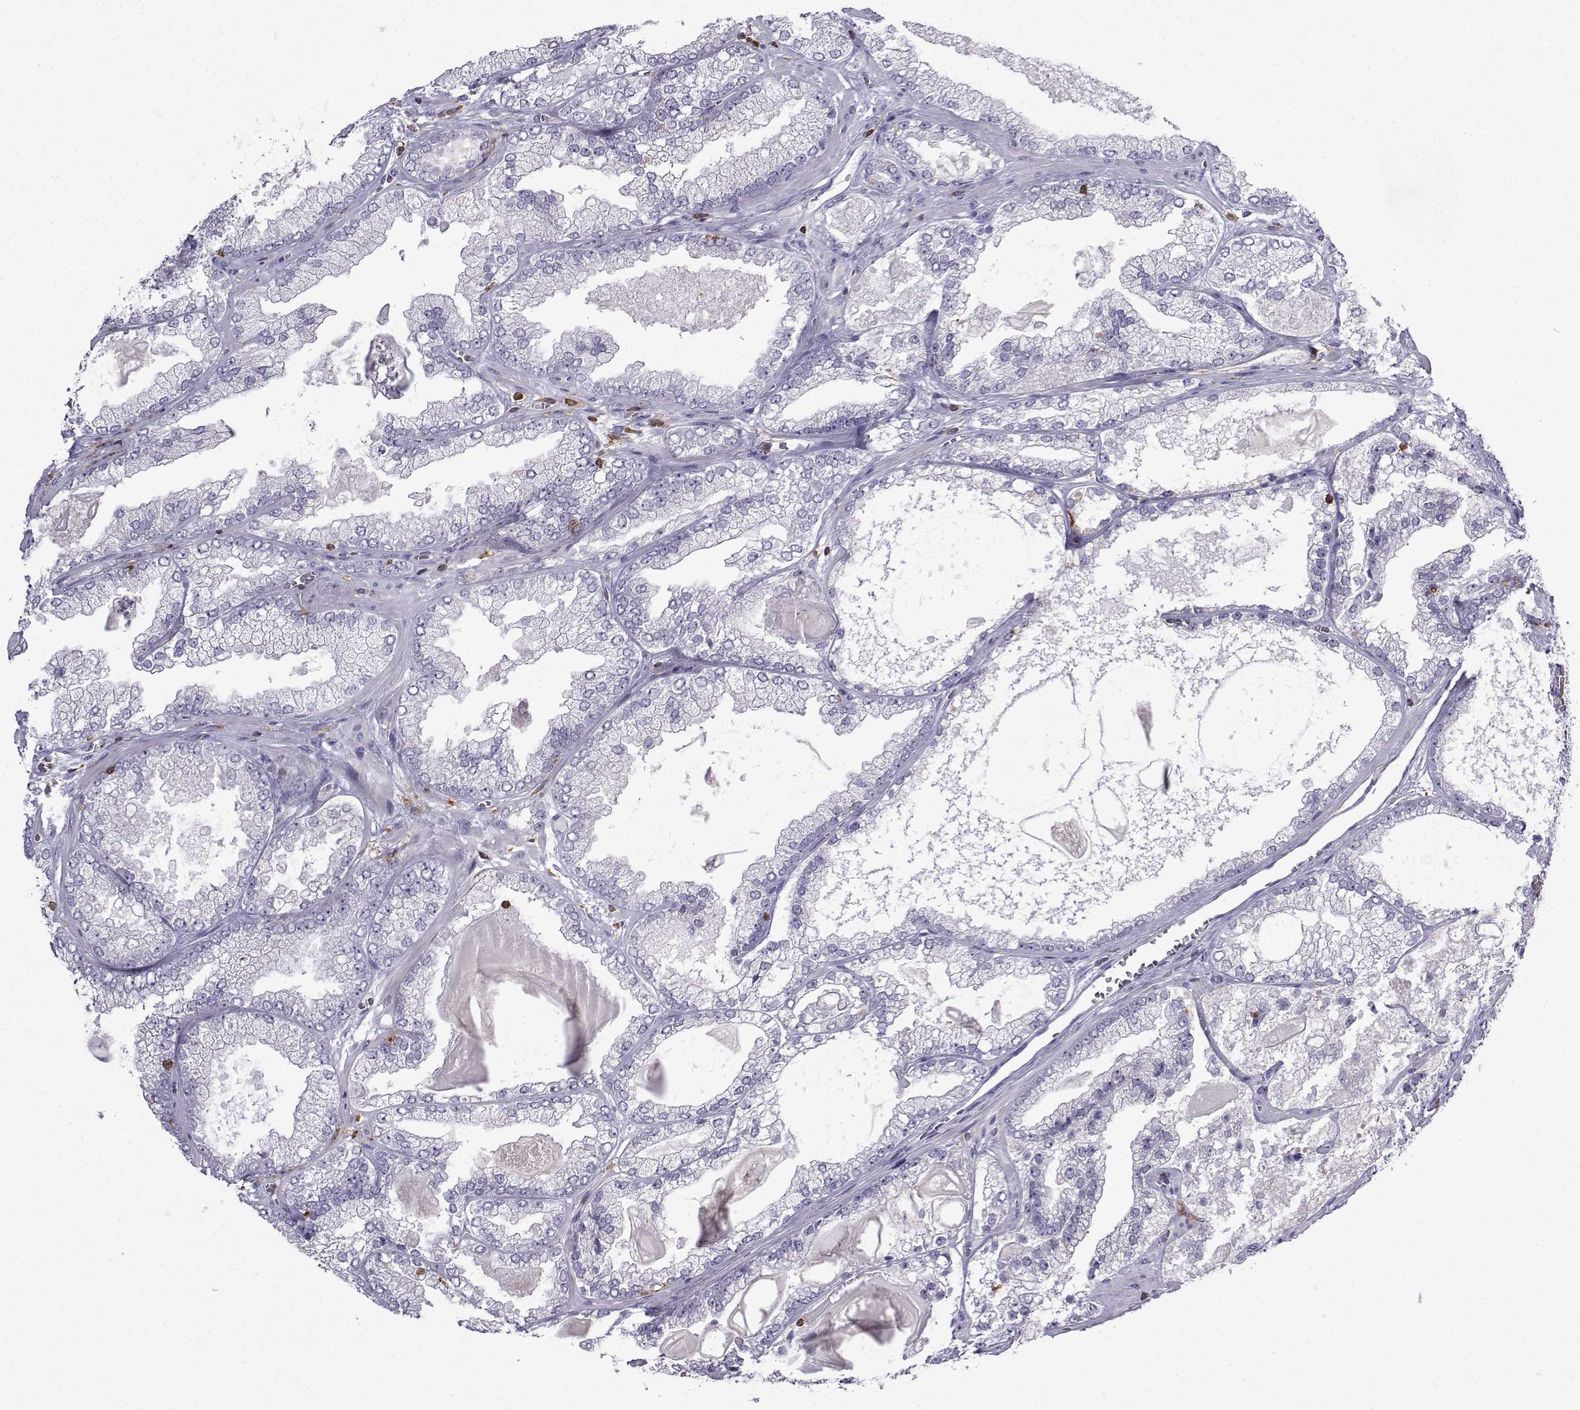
{"staining": {"intensity": "negative", "quantity": "none", "location": "none"}, "tissue": "prostate cancer", "cell_type": "Tumor cells", "image_type": "cancer", "snomed": [{"axis": "morphology", "description": "Adenocarcinoma, Low grade"}, {"axis": "topography", "description": "Prostate"}], "caption": "High power microscopy photomicrograph of an IHC image of adenocarcinoma (low-grade) (prostate), revealing no significant staining in tumor cells.", "gene": "DOCK10", "patient": {"sex": "male", "age": 57}}